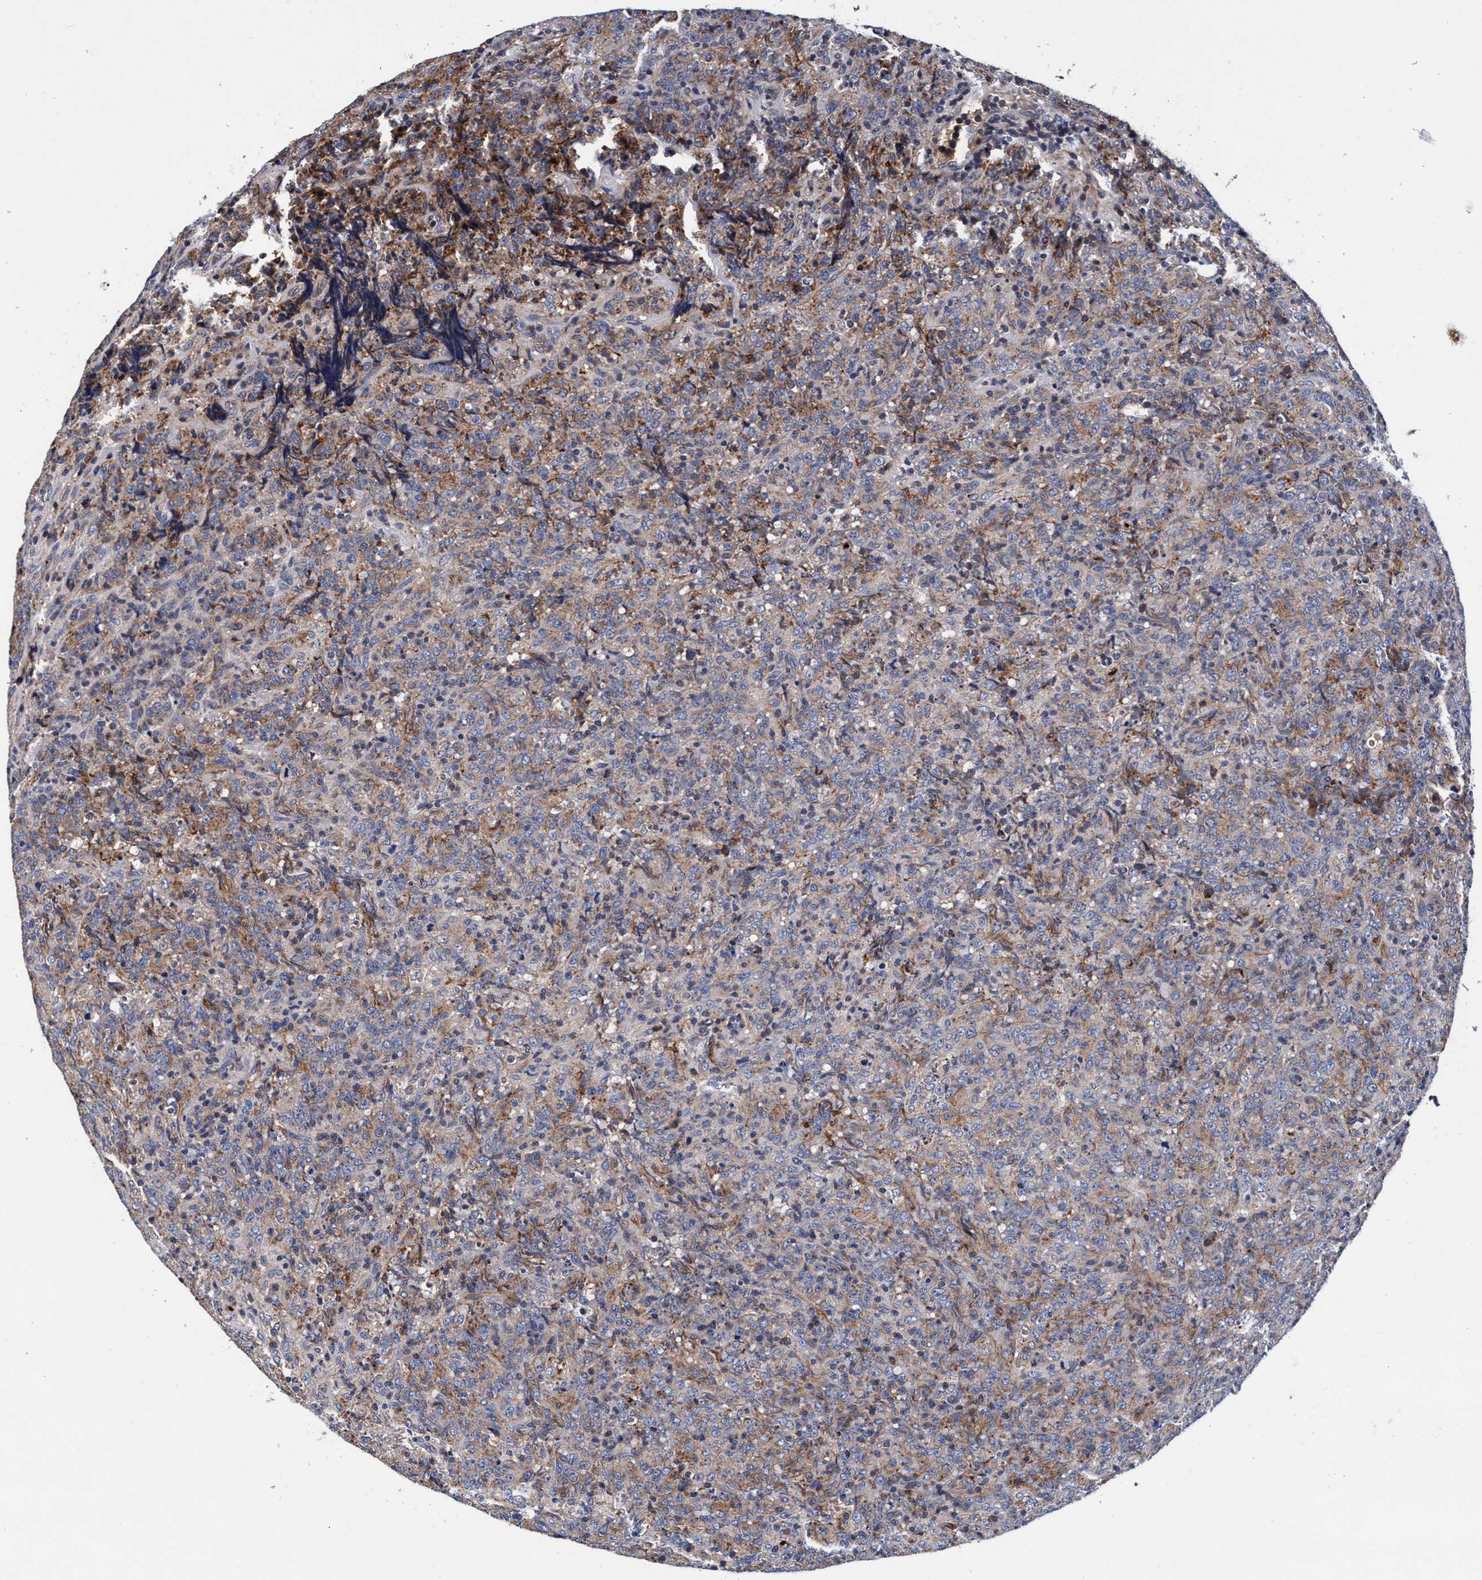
{"staining": {"intensity": "moderate", "quantity": "<25%", "location": "cytoplasmic/membranous"}, "tissue": "lymphoma", "cell_type": "Tumor cells", "image_type": "cancer", "snomed": [{"axis": "morphology", "description": "Malignant lymphoma, non-Hodgkin's type, High grade"}, {"axis": "topography", "description": "Tonsil"}], "caption": "IHC image of human high-grade malignant lymphoma, non-Hodgkin's type stained for a protein (brown), which reveals low levels of moderate cytoplasmic/membranous staining in approximately <25% of tumor cells.", "gene": "RNF208", "patient": {"sex": "female", "age": 36}}